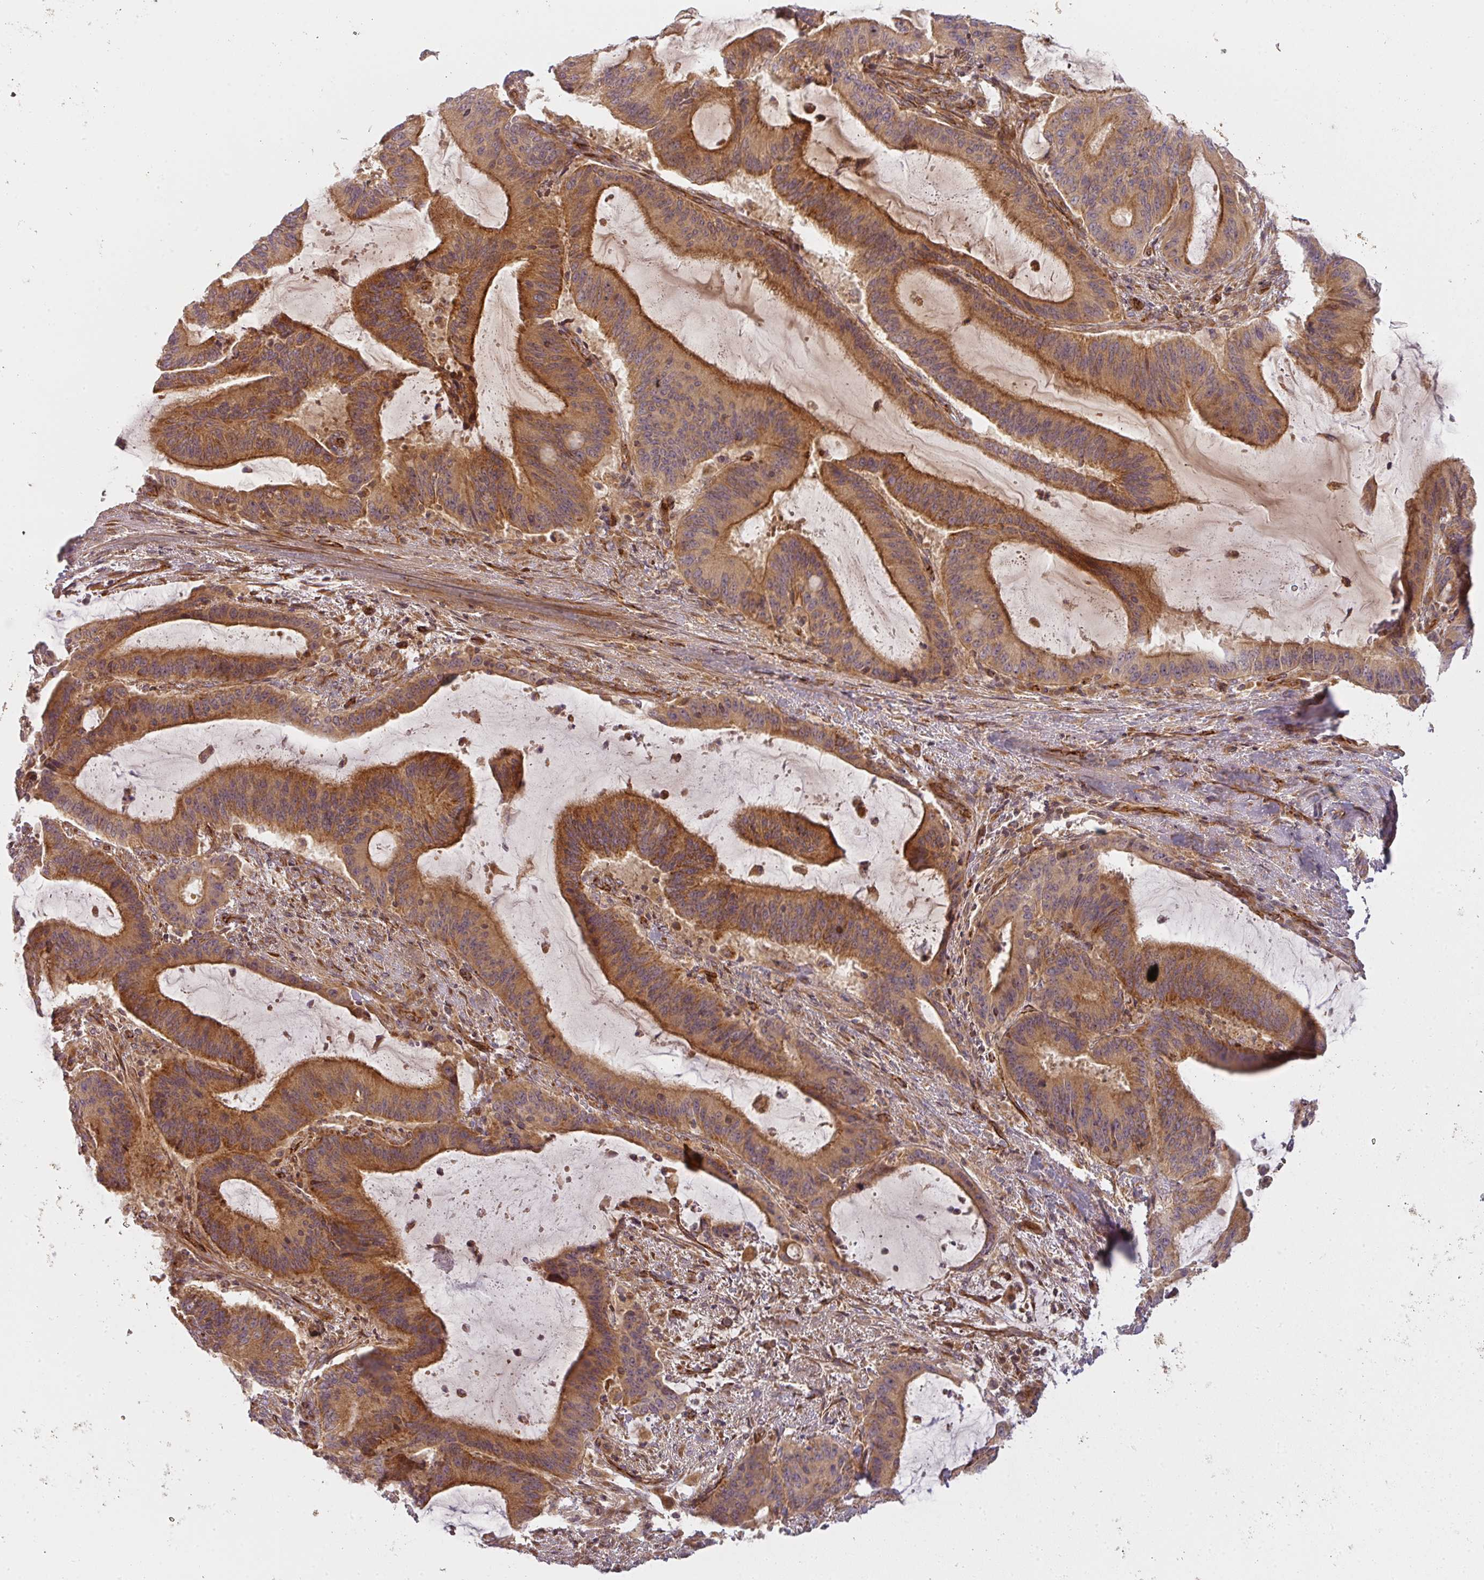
{"staining": {"intensity": "strong", "quantity": ">75%", "location": "cytoplasmic/membranous"}, "tissue": "liver cancer", "cell_type": "Tumor cells", "image_type": "cancer", "snomed": [{"axis": "morphology", "description": "Normal tissue, NOS"}, {"axis": "morphology", "description": "Cholangiocarcinoma"}, {"axis": "topography", "description": "Liver"}, {"axis": "topography", "description": "Peripheral nerve tissue"}], "caption": "The image demonstrates staining of liver cancer (cholangiocarcinoma), revealing strong cytoplasmic/membranous protein expression (brown color) within tumor cells.", "gene": "CNOT1", "patient": {"sex": "female", "age": 73}}